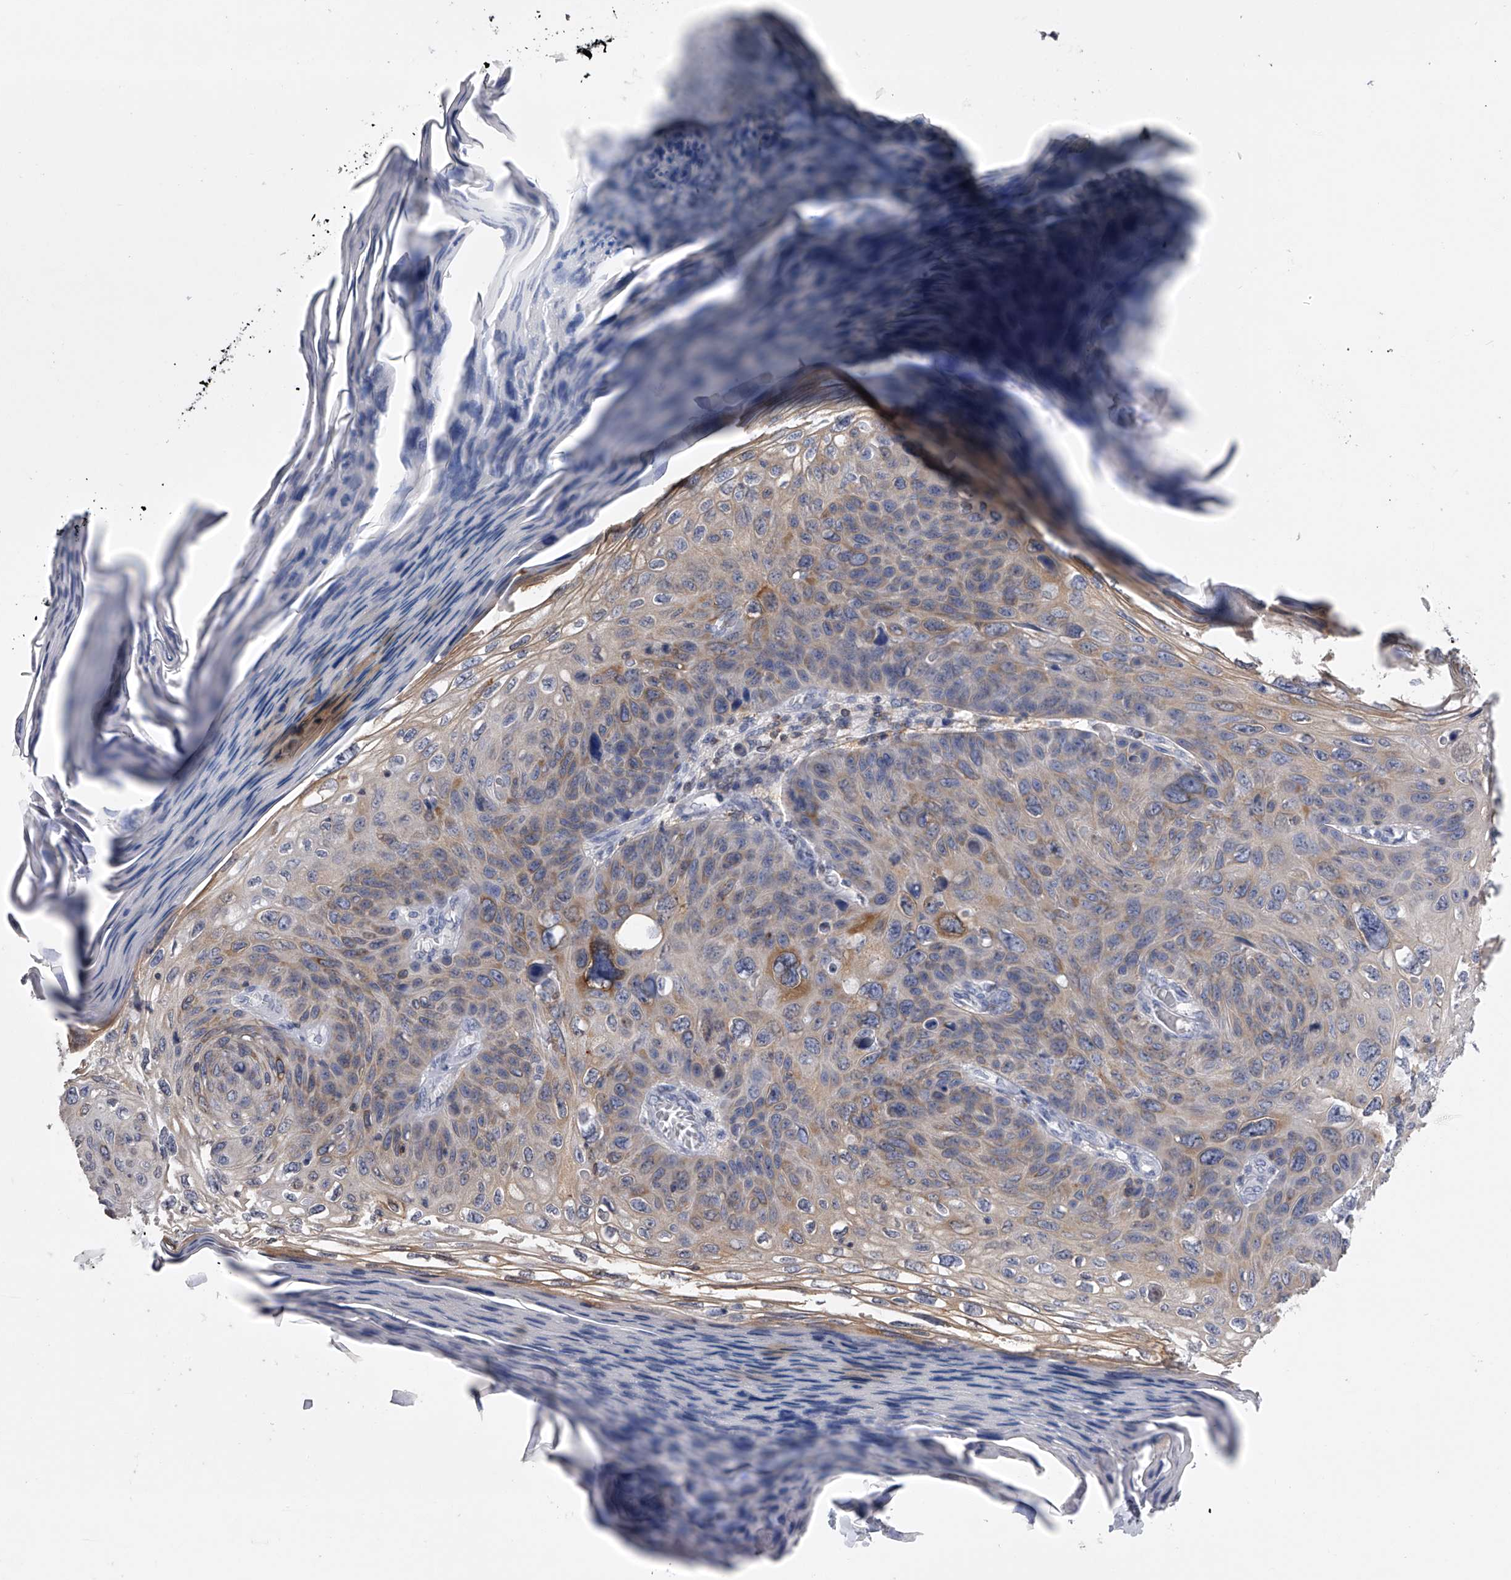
{"staining": {"intensity": "moderate", "quantity": "<25%", "location": "cytoplasmic/membranous"}, "tissue": "skin cancer", "cell_type": "Tumor cells", "image_type": "cancer", "snomed": [{"axis": "morphology", "description": "Squamous cell carcinoma, NOS"}, {"axis": "topography", "description": "Skin"}], "caption": "DAB (3,3'-diaminobenzidine) immunohistochemical staining of skin cancer exhibits moderate cytoplasmic/membranous protein staining in about <25% of tumor cells.", "gene": "TASP1", "patient": {"sex": "female", "age": 90}}